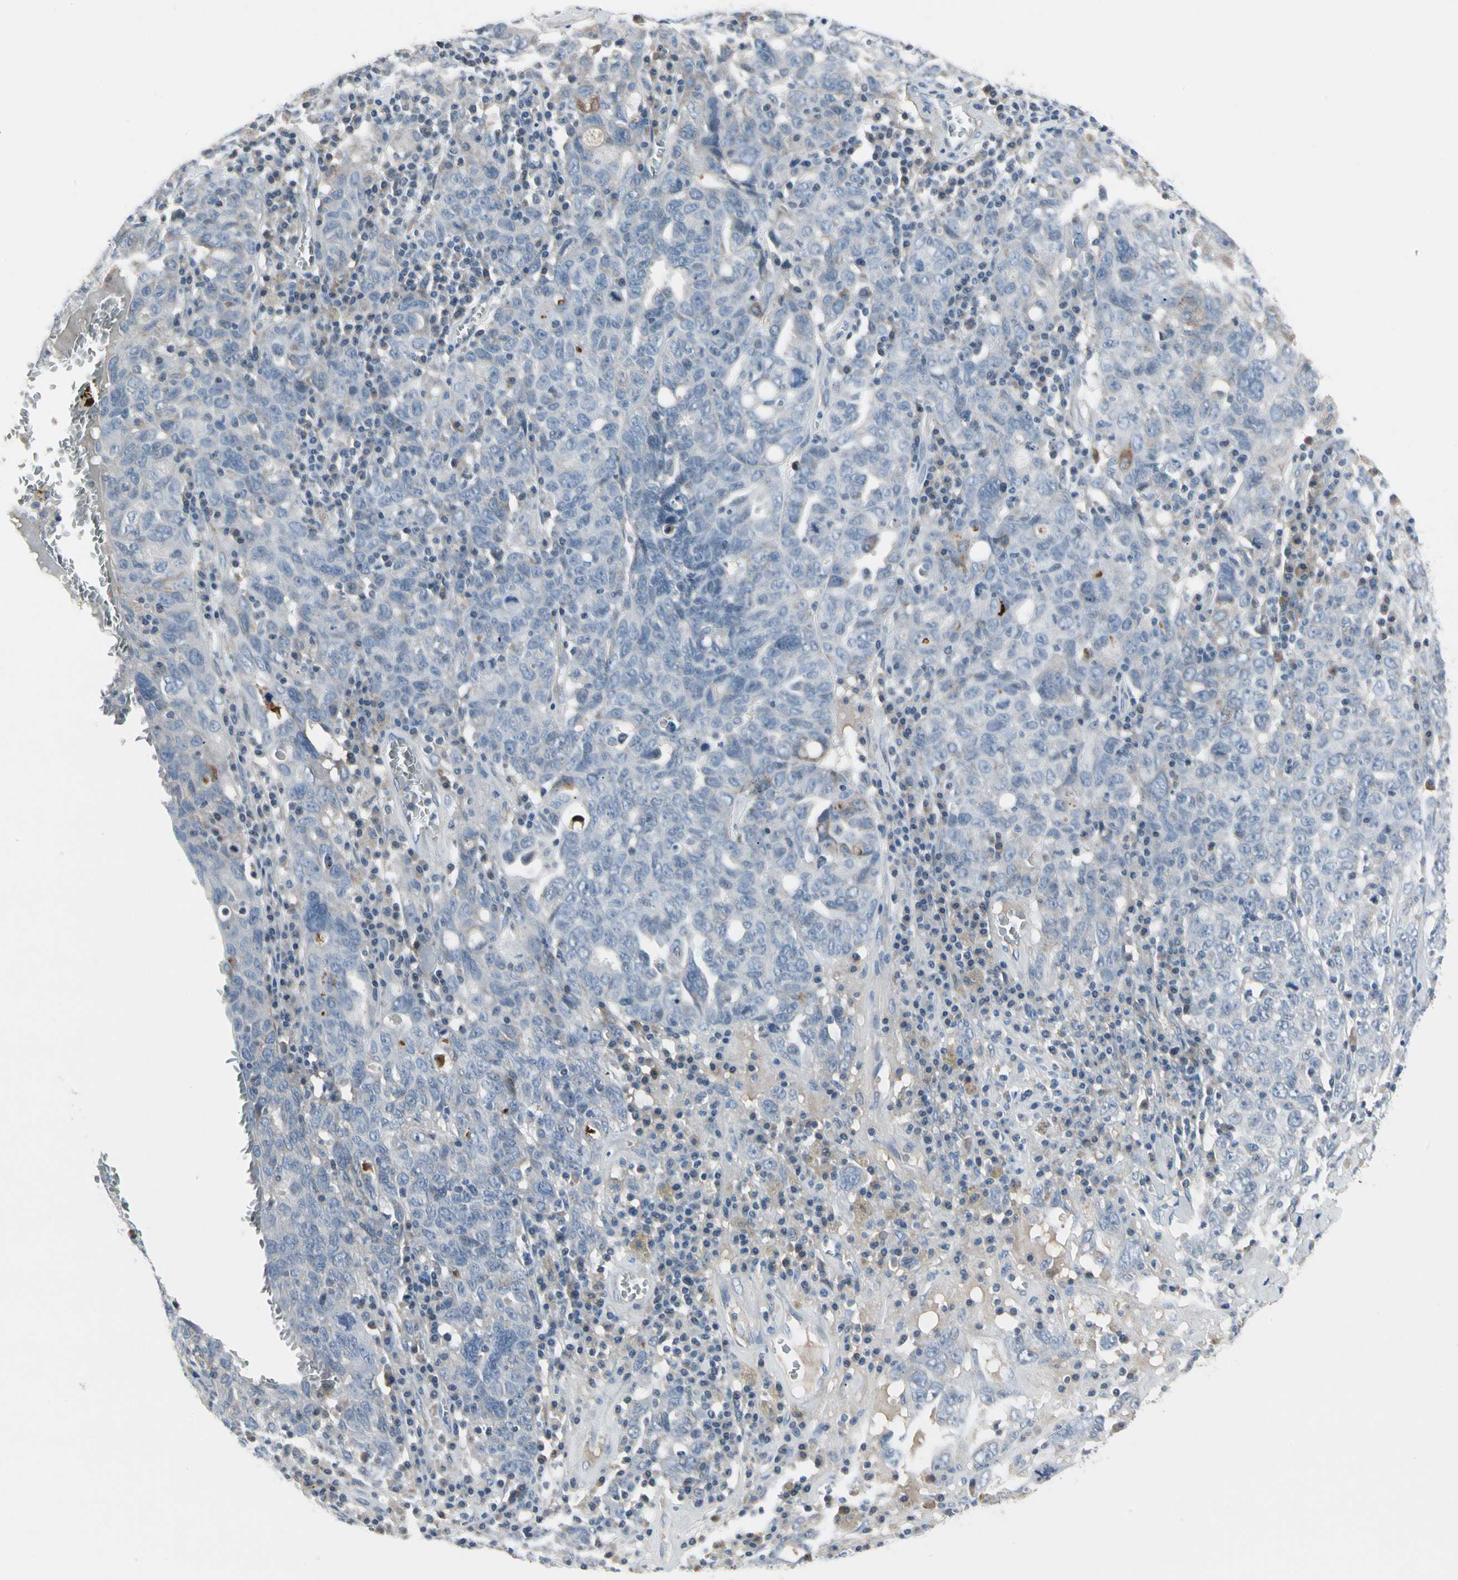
{"staining": {"intensity": "negative", "quantity": "none", "location": "none"}, "tissue": "ovarian cancer", "cell_type": "Tumor cells", "image_type": "cancer", "snomed": [{"axis": "morphology", "description": "Carcinoma, endometroid"}, {"axis": "topography", "description": "Ovary"}], "caption": "Image shows no significant protein staining in tumor cells of ovarian endometroid carcinoma. Brightfield microscopy of IHC stained with DAB (brown) and hematoxylin (blue), captured at high magnification.", "gene": "PIGR", "patient": {"sex": "female", "age": 62}}